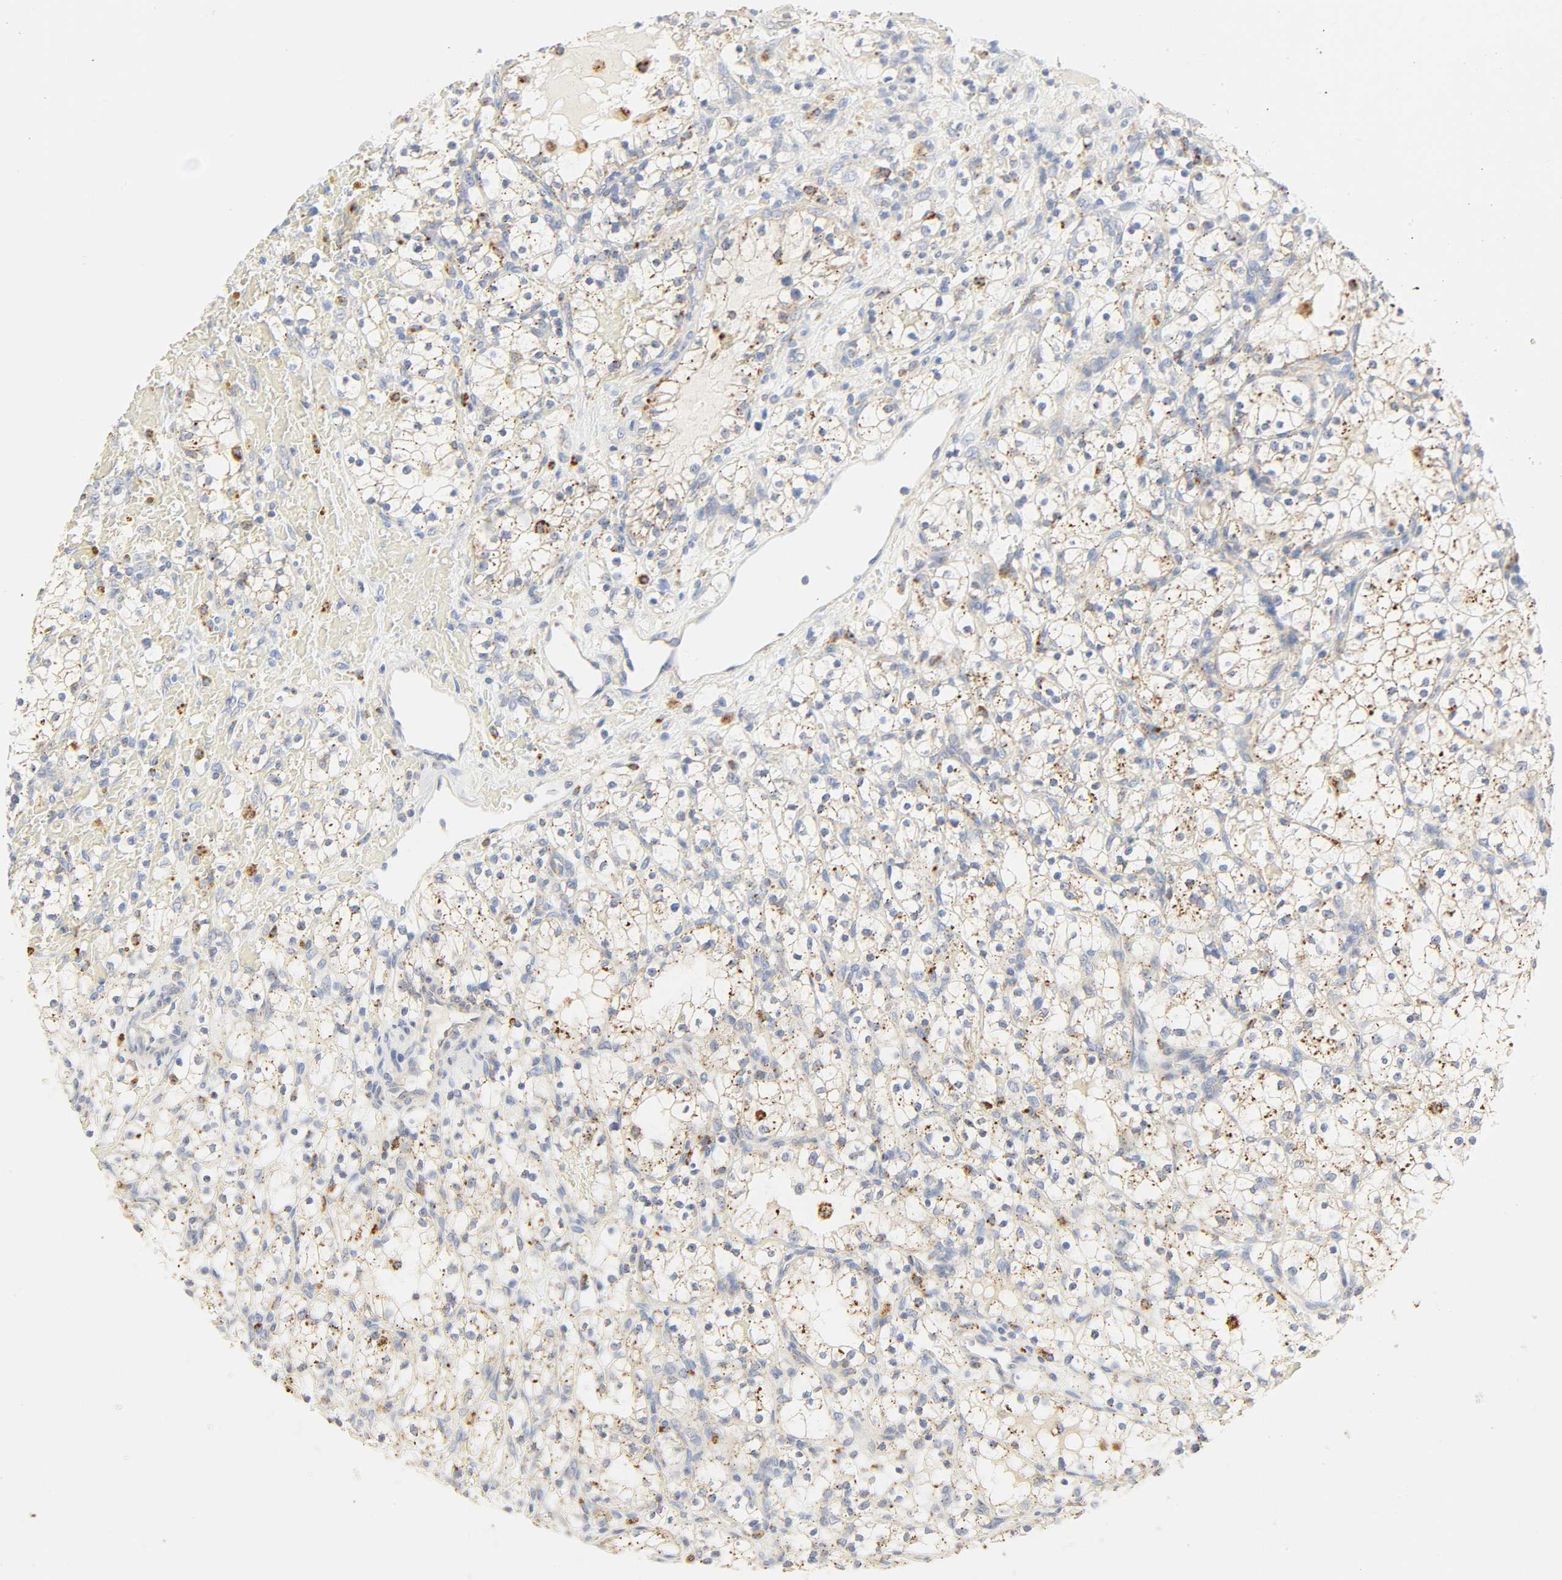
{"staining": {"intensity": "moderate", "quantity": "25%-75%", "location": "cytoplasmic/membranous"}, "tissue": "renal cancer", "cell_type": "Tumor cells", "image_type": "cancer", "snomed": [{"axis": "morphology", "description": "Normal tissue, NOS"}, {"axis": "morphology", "description": "Adenocarcinoma, NOS"}, {"axis": "topography", "description": "Kidney"}], "caption": "Immunohistochemical staining of human renal adenocarcinoma demonstrates medium levels of moderate cytoplasmic/membranous staining in about 25%-75% of tumor cells.", "gene": "CAMK2A", "patient": {"sex": "female", "age": 55}}